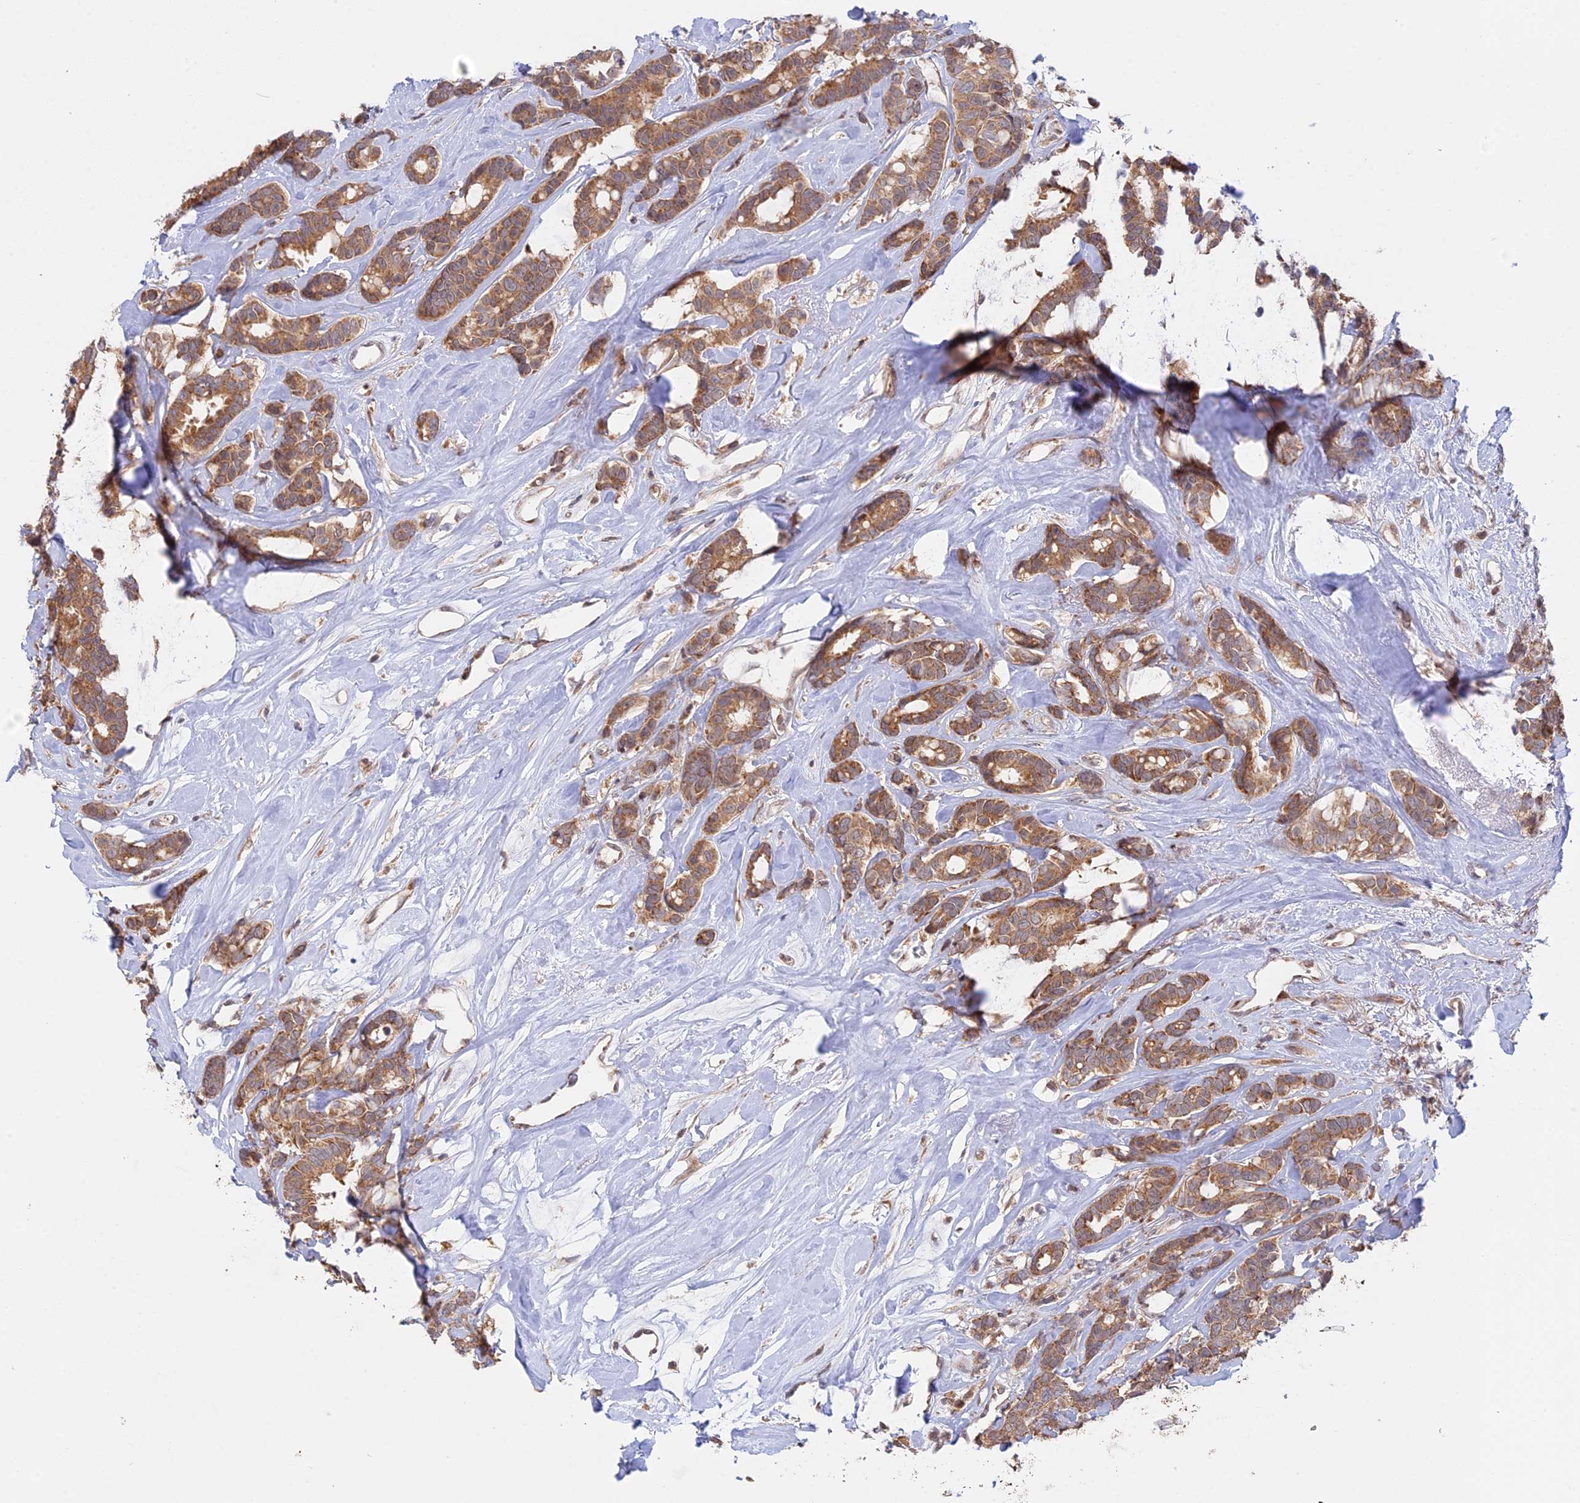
{"staining": {"intensity": "moderate", "quantity": ">75%", "location": "cytoplasmic/membranous"}, "tissue": "breast cancer", "cell_type": "Tumor cells", "image_type": "cancer", "snomed": [{"axis": "morphology", "description": "Duct carcinoma"}, {"axis": "topography", "description": "Breast"}], "caption": "A high-resolution image shows immunohistochemistry (IHC) staining of breast cancer (invasive ductal carcinoma), which shows moderate cytoplasmic/membranous expression in approximately >75% of tumor cells.", "gene": "GSKIP", "patient": {"sex": "female", "age": 87}}